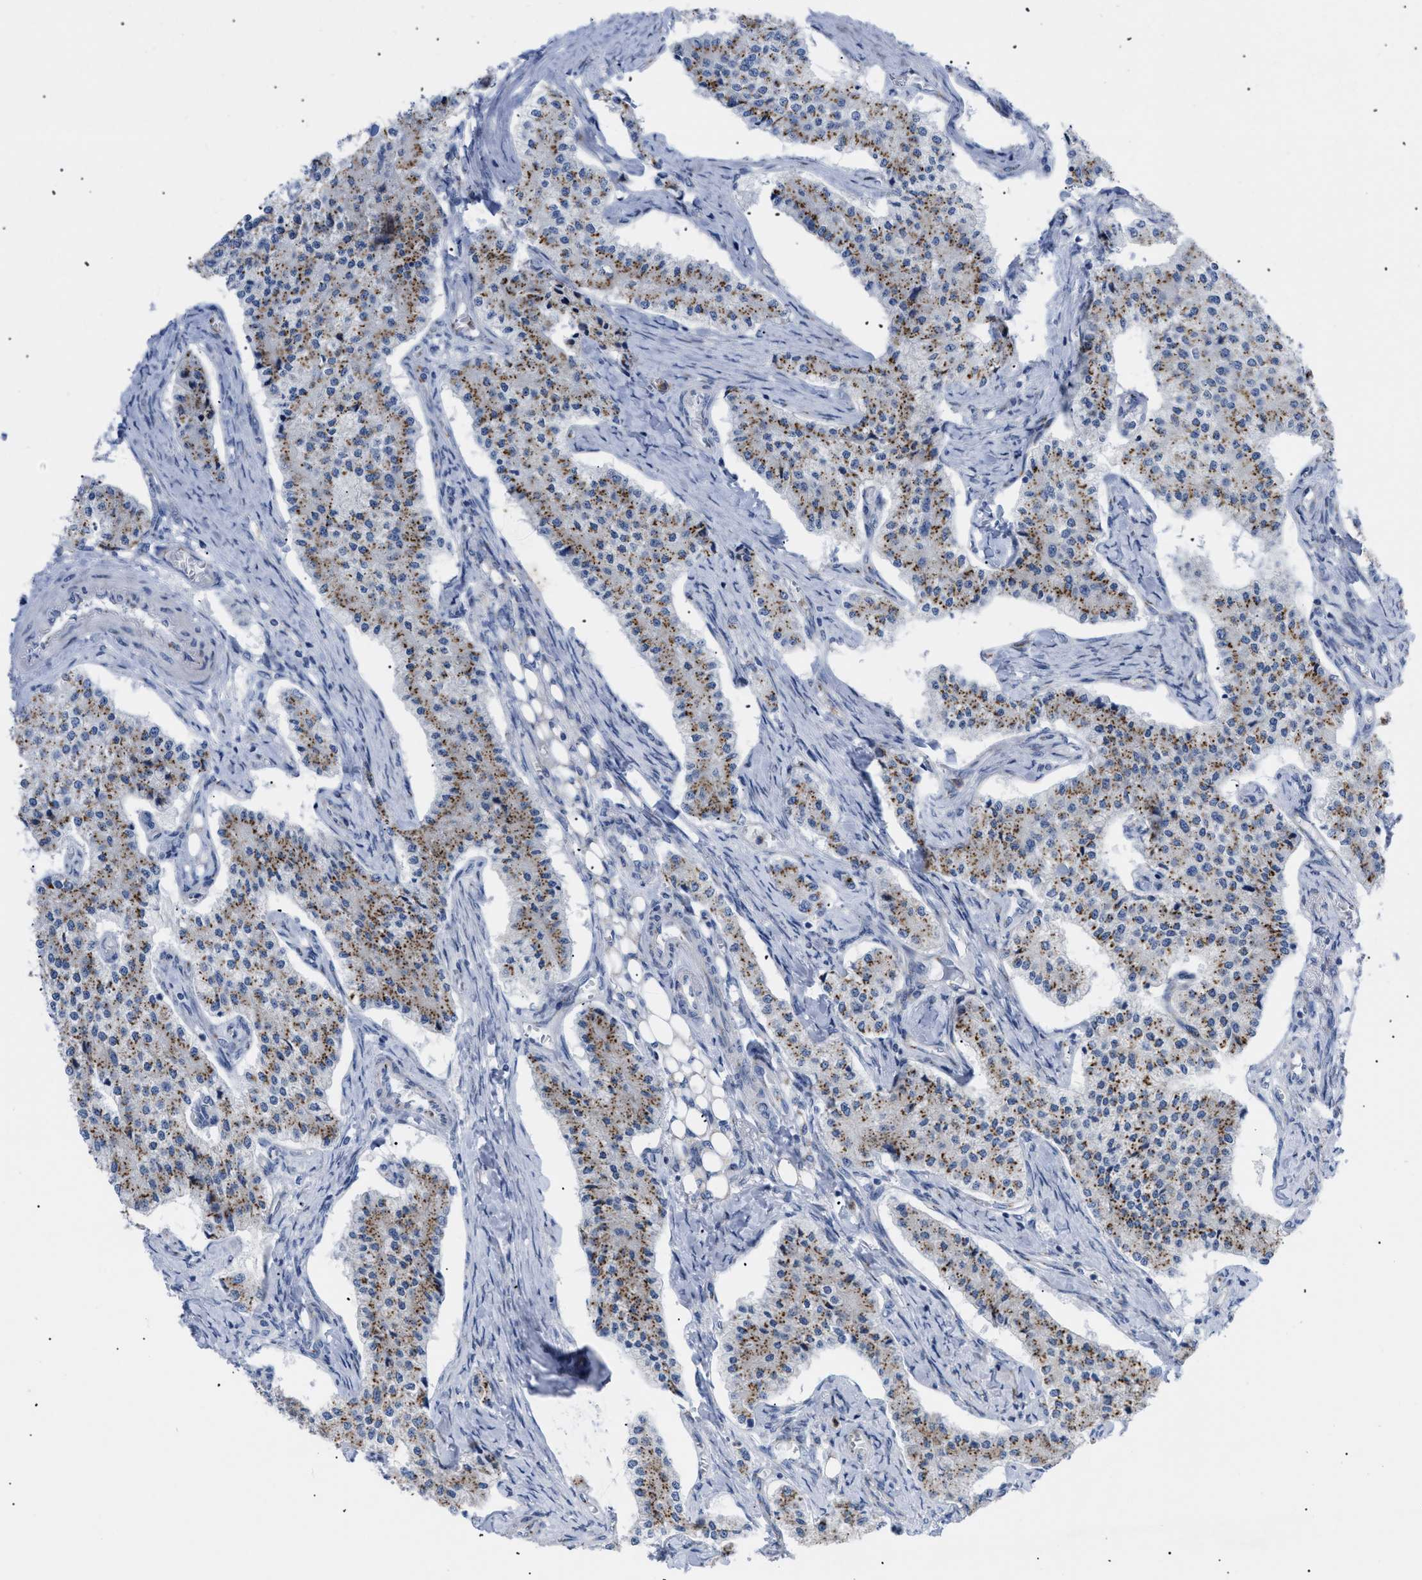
{"staining": {"intensity": "moderate", "quantity": ">75%", "location": "cytoplasmic/membranous"}, "tissue": "carcinoid", "cell_type": "Tumor cells", "image_type": "cancer", "snomed": [{"axis": "morphology", "description": "Carcinoid, malignant, NOS"}, {"axis": "topography", "description": "Colon"}], "caption": "Malignant carcinoid stained with a protein marker displays moderate staining in tumor cells.", "gene": "TMEM17", "patient": {"sex": "female", "age": 52}}